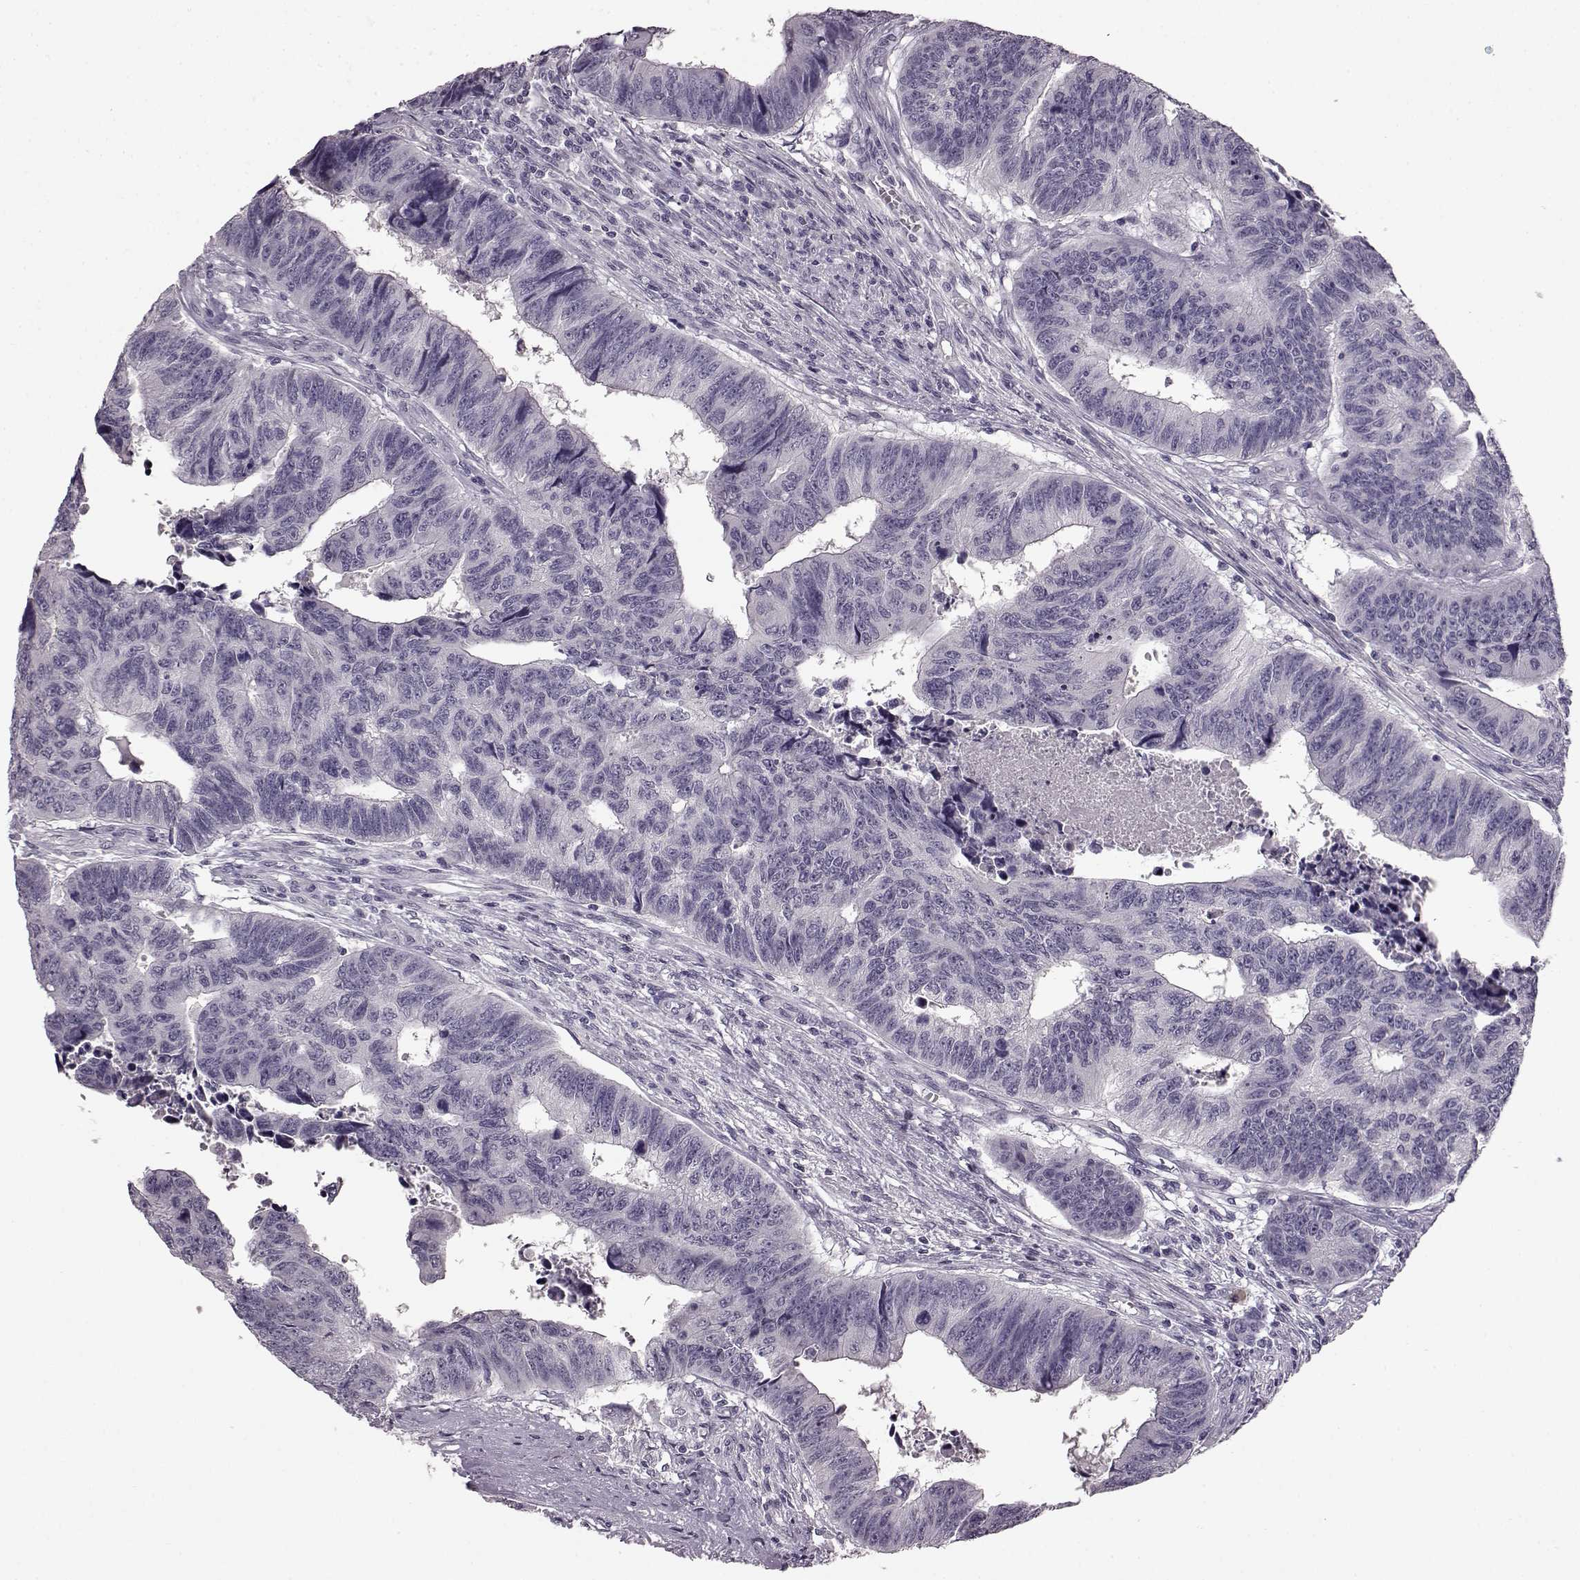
{"staining": {"intensity": "negative", "quantity": "none", "location": "none"}, "tissue": "colorectal cancer", "cell_type": "Tumor cells", "image_type": "cancer", "snomed": [{"axis": "morphology", "description": "Adenocarcinoma, NOS"}, {"axis": "topography", "description": "Rectum"}], "caption": "An immunohistochemistry (IHC) photomicrograph of colorectal adenocarcinoma is shown. There is no staining in tumor cells of colorectal adenocarcinoma.", "gene": "LHB", "patient": {"sex": "female", "age": 85}}